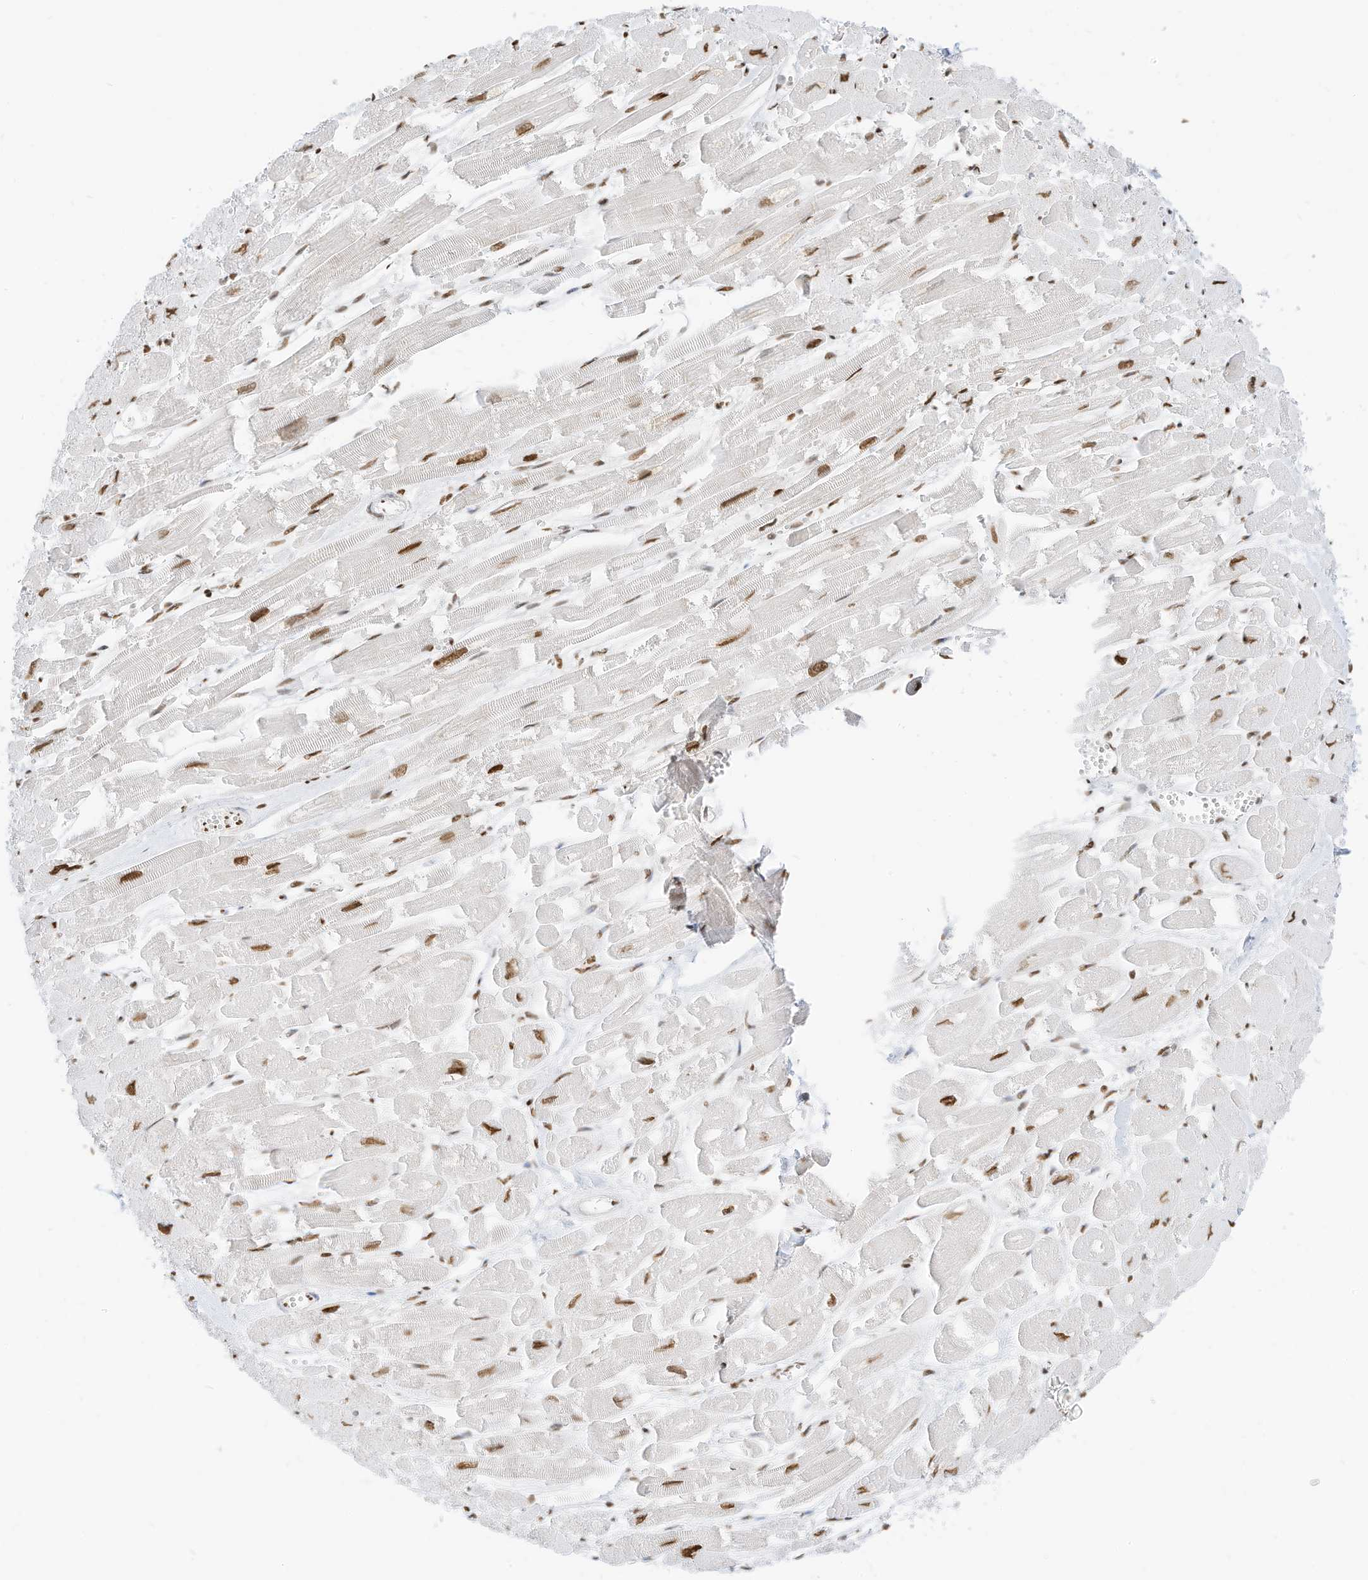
{"staining": {"intensity": "moderate", "quantity": ">75%", "location": "nuclear"}, "tissue": "heart muscle", "cell_type": "Cardiomyocytes", "image_type": "normal", "snomed": [{"axis": "morphology", "description": "Normal tissue, NOS"}, {"axis": "topography", "description": "Heart"}], "caption": "Protein expression analysis of normal heart muscle reveals moderate nuclear staining in approximately >75% of cardiomyocytes. The protein of interest is stained brown, and the nuclei are stained in blue (DAB IHC with brightfield microscopy, high magnification).", "gene": "SMARCA2", "patient": {"sex": "male", "age": 54}}